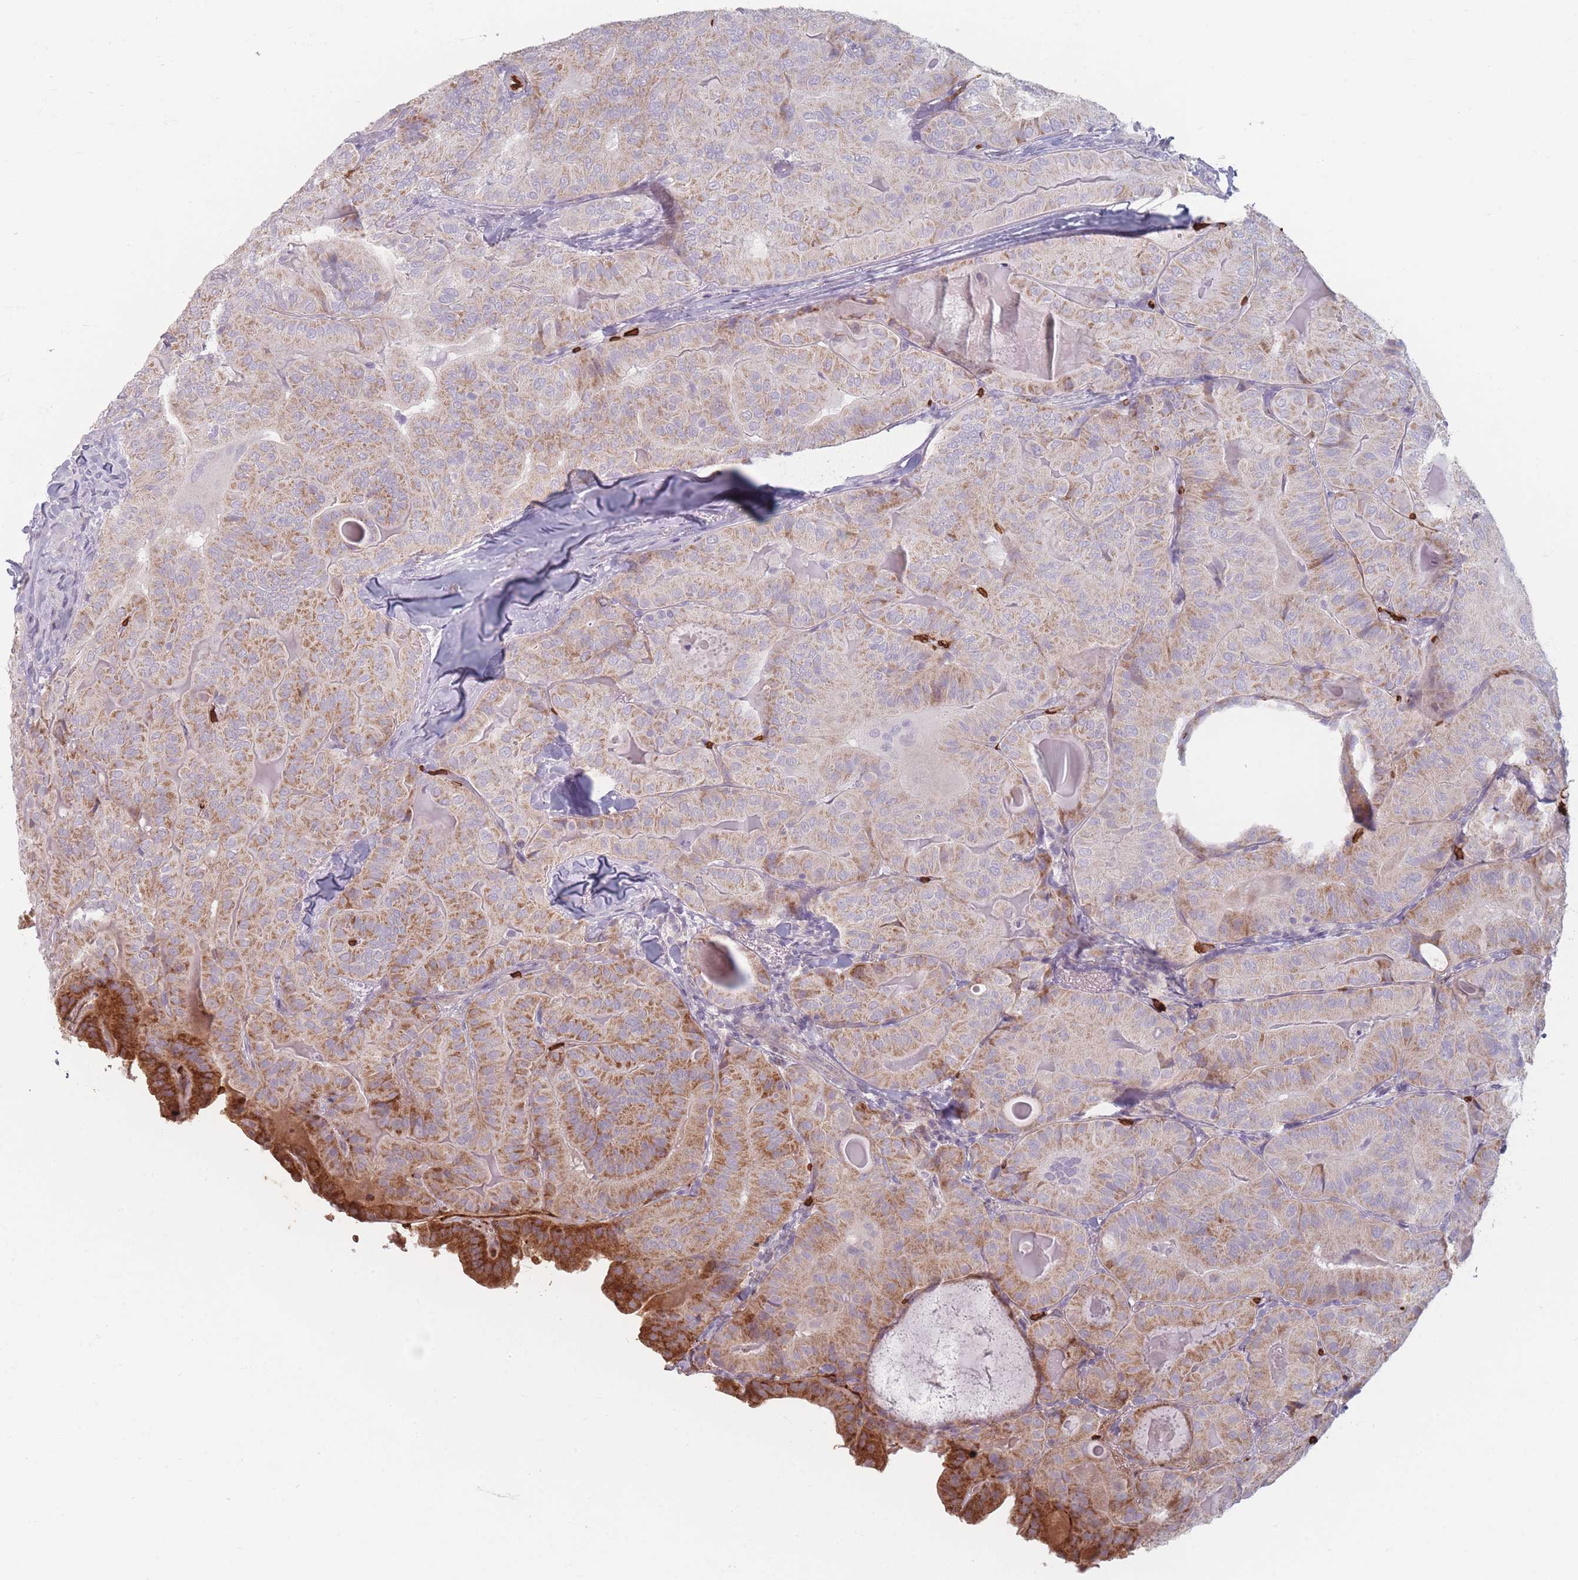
{"staining": {"intensity": "moderate", "quantity": "25%-75%", "location": "cytoplasmic/membranous"}, "tissue": "thyroid cancer", "cell_type": "Tumor cells", "image_type": "cancer", "snomed": [{"axis": "morphology", "description": "Papillary adenocarcinoma, NOS"}, {"axis": "topography", "description": "Thyroid gland"}], "caption": "Tumor cells reveal medium levels of moderate cytoplasmic/membranous positivity in about 25%-75% of cells in human thyroid papillary adenocarcinoma. (brown staining indicates protein expression, while blue staining denotes nuclei).", "gene": "SLC2A6", "patient": {"sex": "female", "age": 68}}